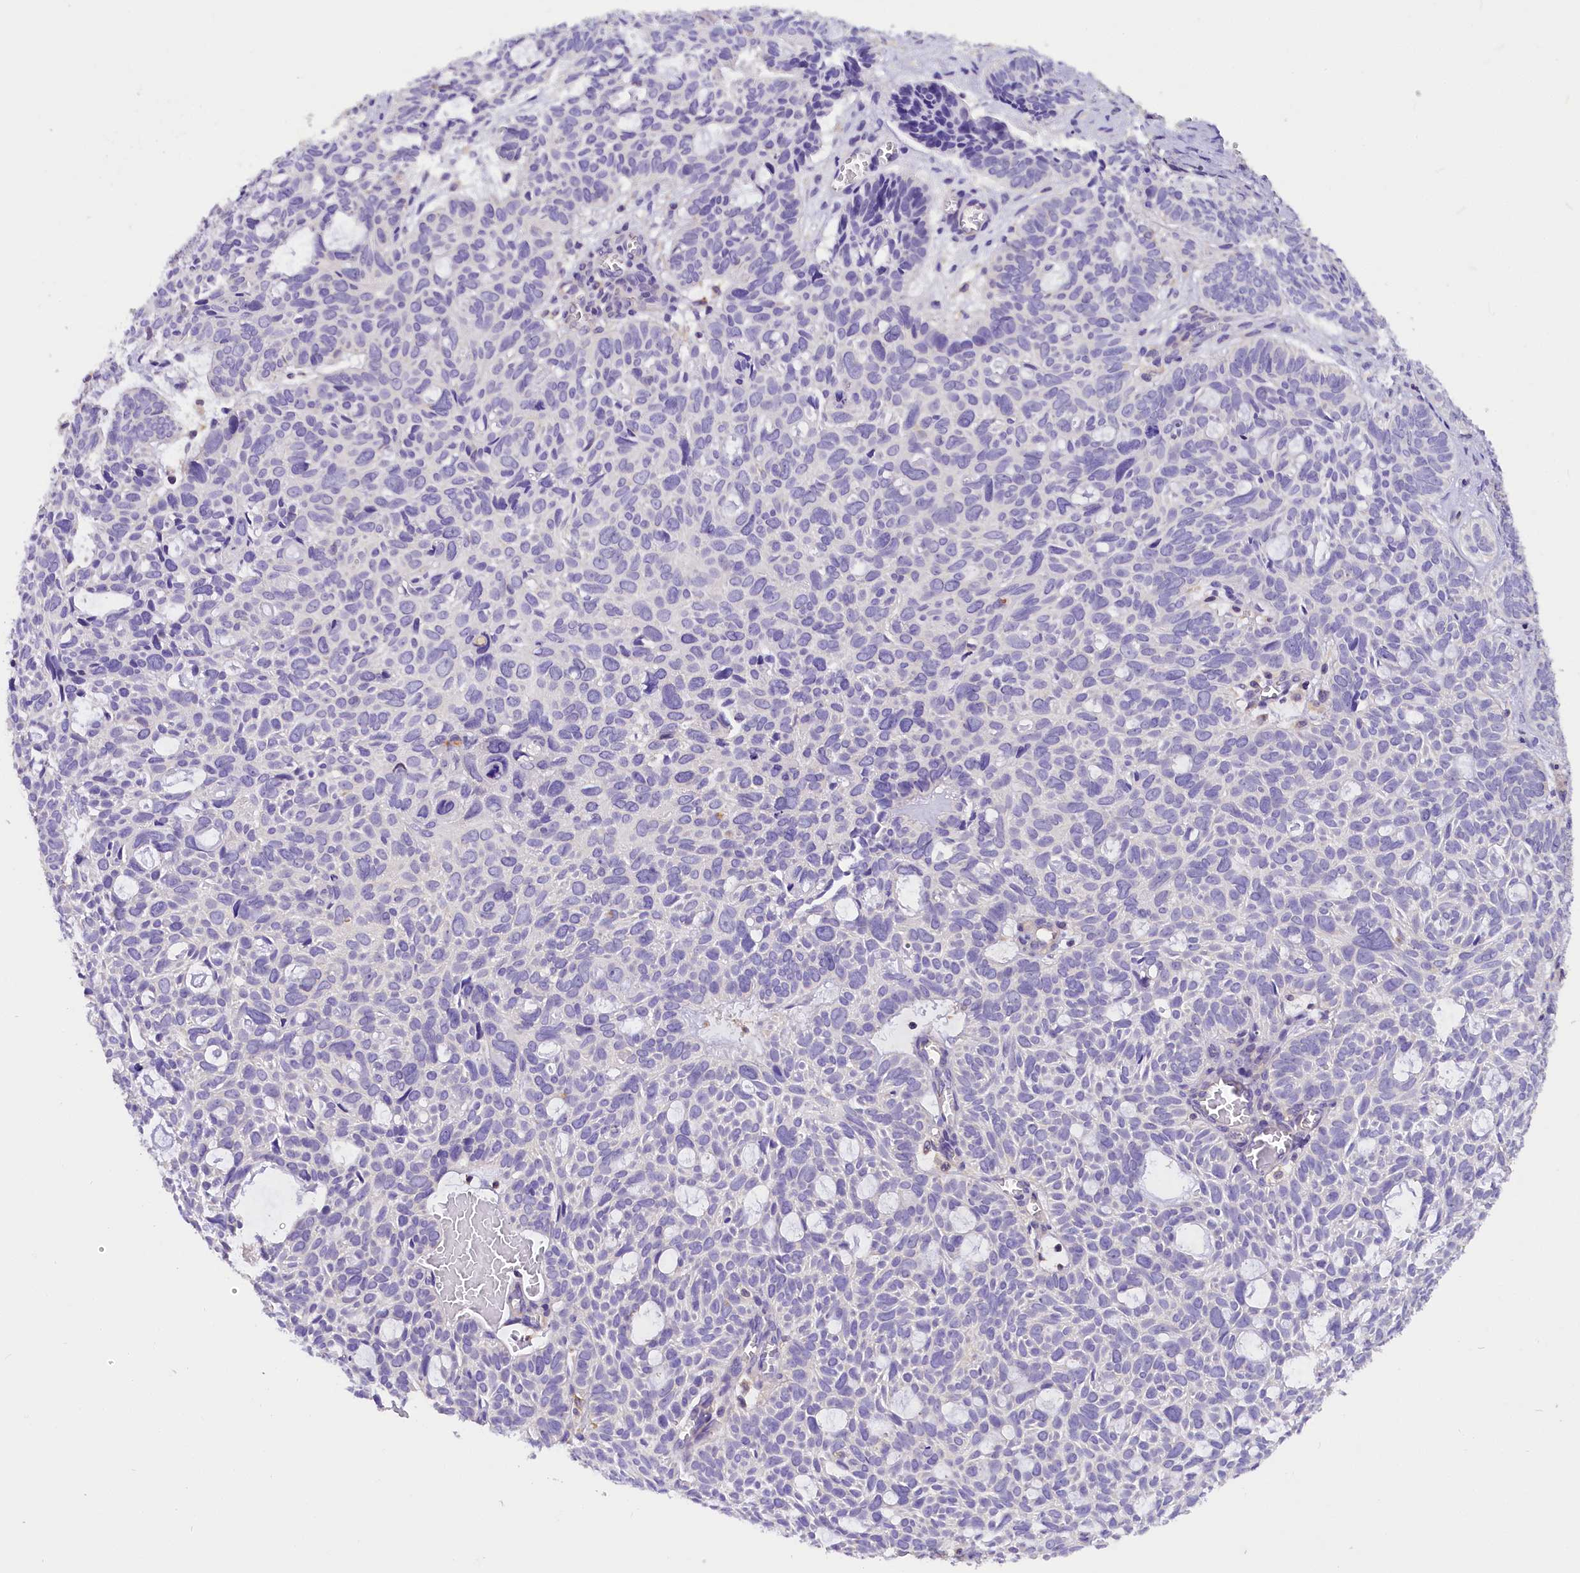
{"staining": {"intensity": "negative", "quantity": "none", "location": "none"}, "tissue": "skin cancer", "cell_type": "Tumor cells", "image_type": "cancer", "snomed": [{"axis": "morphology", "description": "Basal cell carcinoma"}, {"axis": "topography", "description": "Skin"}], "caption": "Skin cancer (basal cell carcinoma) stained for a protein using immunohistochemistry demonstrates no positivity tumor cells.", "gene": "AP3B2", "patient": {"sex": "male", "age": 69}}